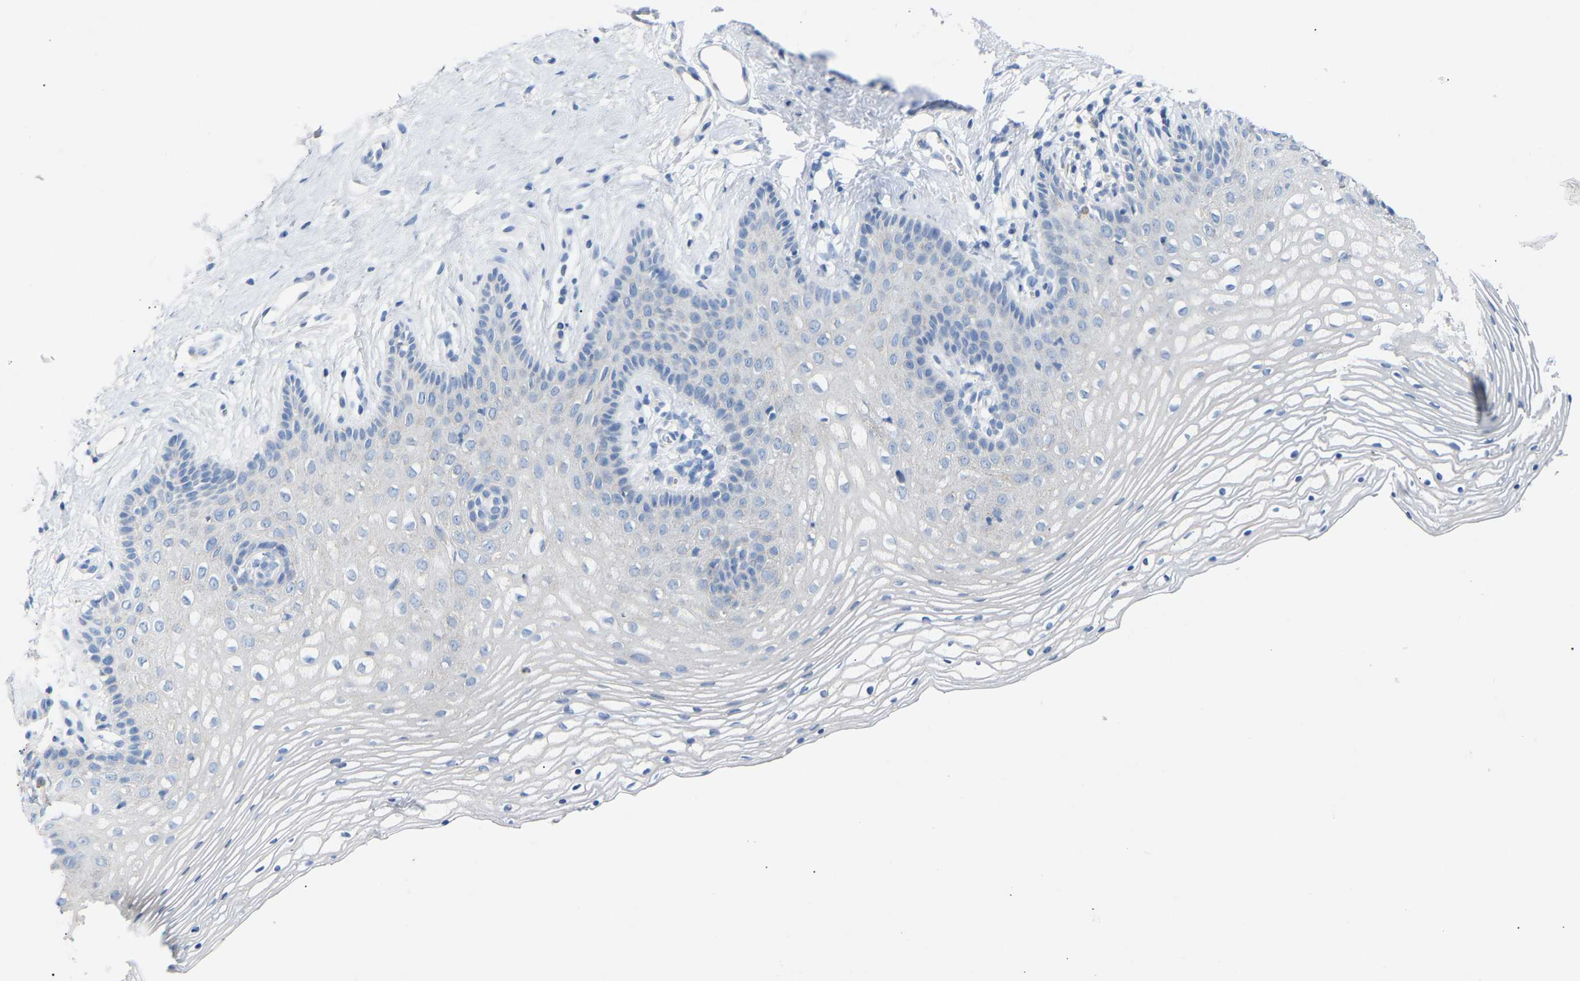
{"staining": {"intensity": "negative", "quantity": "none", "location": "none"}, "tissue": "vagina", "cell_type": "Squamous epithelial cells", "image_type": "normal", "snomed": [{"axis": "morphology", "description": "Normal tissue, NOS"}, {"axis": "topography", "description": "Vagina"}], "caption": "IHC micrograph of unremarkable vagina: vagina stained with DAB demonstrates no significant protein expression in squamous epithelial cells.", "gene": "PEX1", "patient": {"sex": "female", "age": 32}}